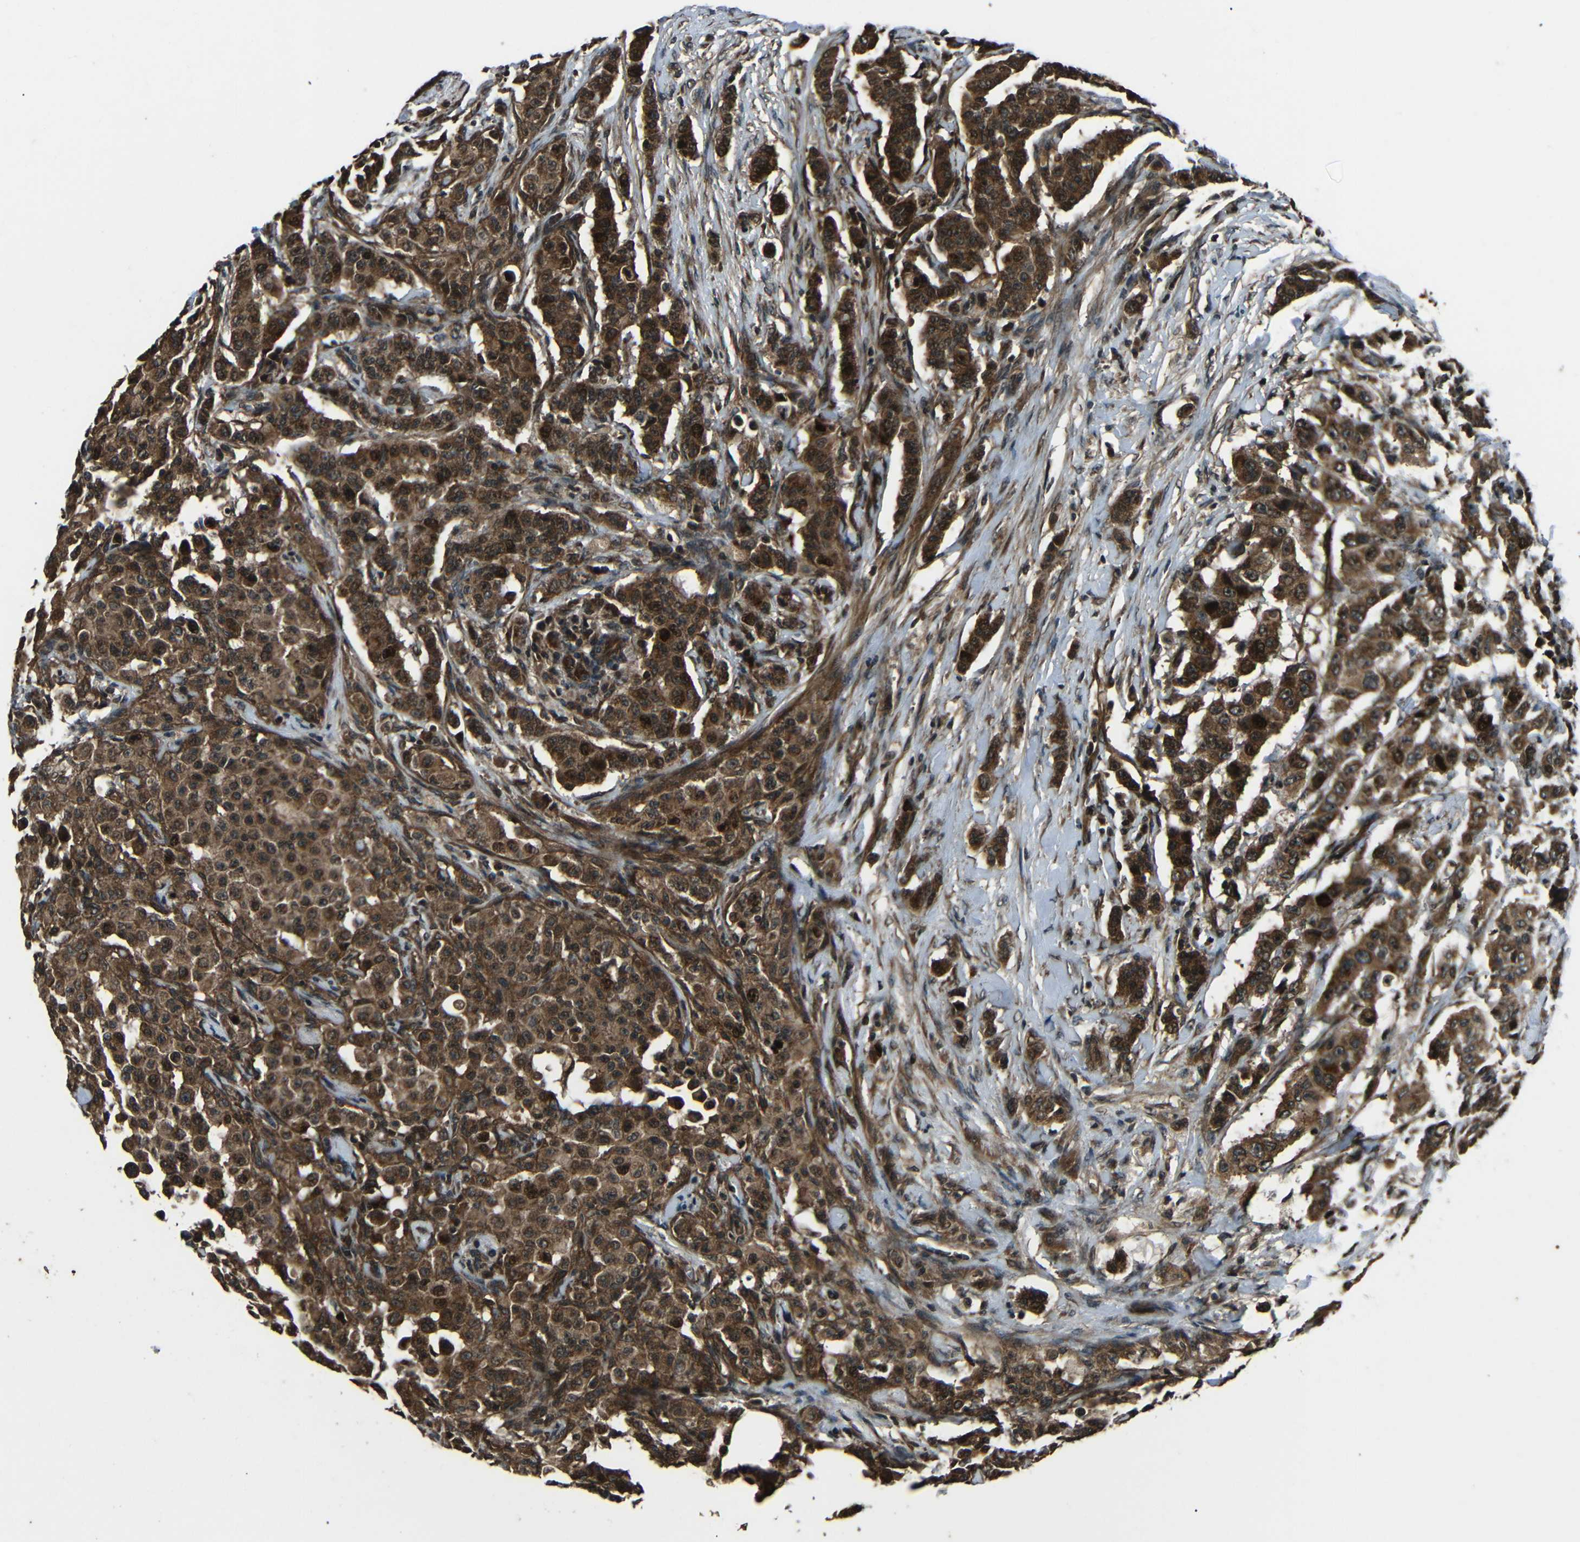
{"staining": {"intensity": "strong", "quantity": ">75%", "location": "cytoplasmic/membranous,nuclear"}, "tissue": "breast cancer", "cell_type": "Tumor cells", "image_type": "cancer", "snomed": [{"axis": "morphology", "description": "Duct carcinoma"}, {"axis": "topography", "description": "Breast"}], "caption": "Immunohistochemical staining of breast cancer exhibits high levels of strong cytoplasmic/membranous and nuclear staining in about >75% of tumor cells. The protein is shown in brown color, while the nuclei are stained blue.", "gene": "PLK2", "patient": {"sex": "female", "age": 40}}